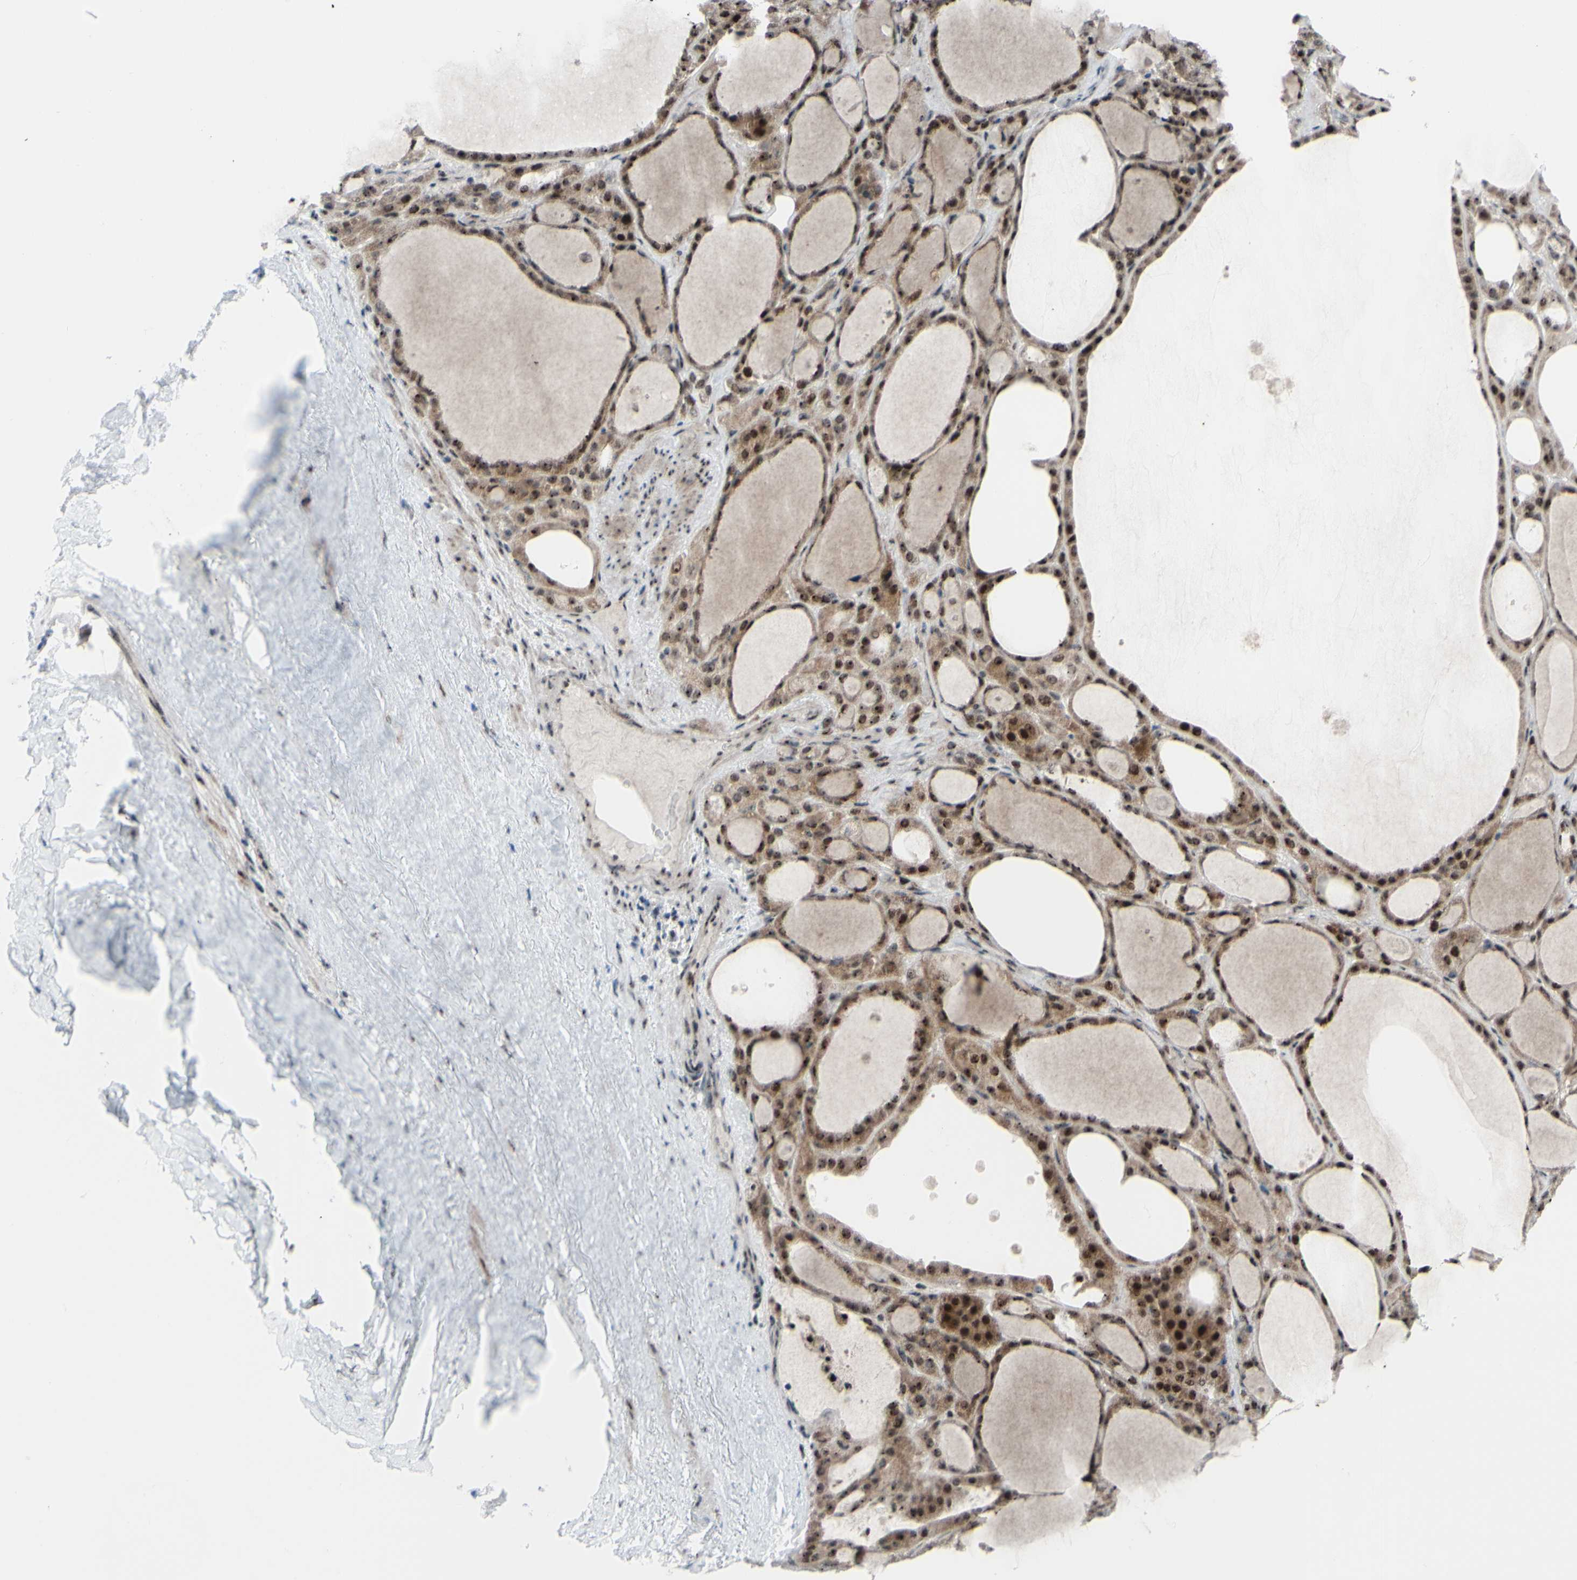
{"staining": {"intensity": "moderate", "quantity": "25%-75%", "location": "nuclear"}, "tissue": "thyroid gland", "cell_type": "Glandular cells", "image_type": "normal", "snomed": [{"axis": "morphology", "description": "Normal tissue, NOS"}, {"axis": "morphology", "description": "Carcinoma, NOS"}, {"axis": "topography", "description": "Thyroid gland"}], "caption": "A histopathology image showing moderate nuclear expression in about 25%-75% of glandular cells in normal thyroid gland, as visualized by brown immunohistochemical staining.", "gene": "POLR1A", "patient": {"sex": "female", "age": 86}}